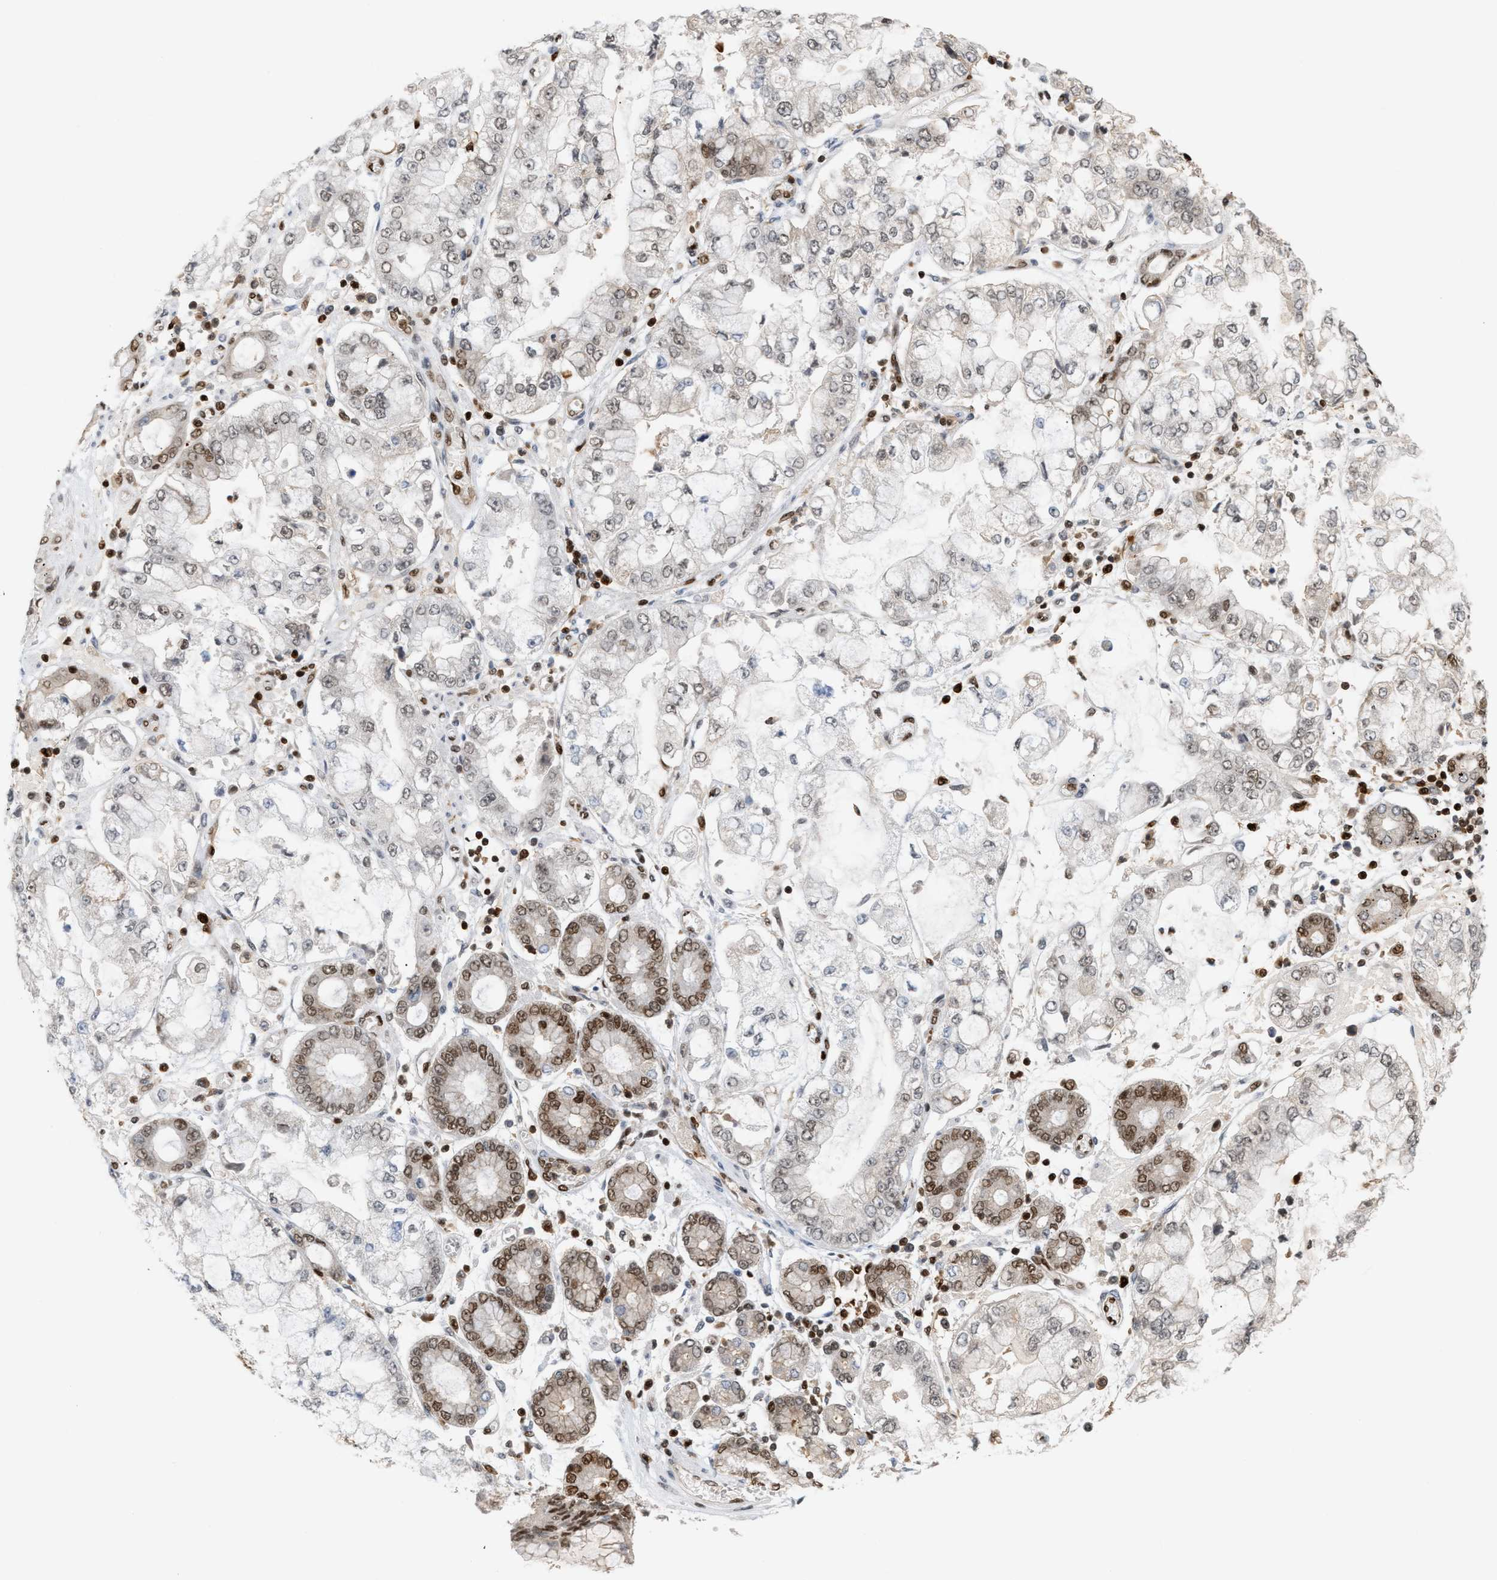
{"staining": {"intensity": "moderate", "quantity": "<25%", "location": "nuclear"}, "tissue": "stomach cancer", "cell_type": "Tumor cells", "image_type": "cancer", "snomed": [{"axis": "morphology", "description": "Adenocarcinoma, NOS"}, {"axis": "topography", "description": "Stomach"}], "caption": "Stomach cancer (adenocarcinoma) tissue reveals moderate nuclear positivity in about <25% of tumor cells The staining was performed using DAB (3,3'-diaminobenzidine), with brown indicating positive protein expression. Nuclei are stained blue with hematoxylin.", "gene": "RNASEK-C17orf49", "patient": {"sex": "male", "age": 76}}